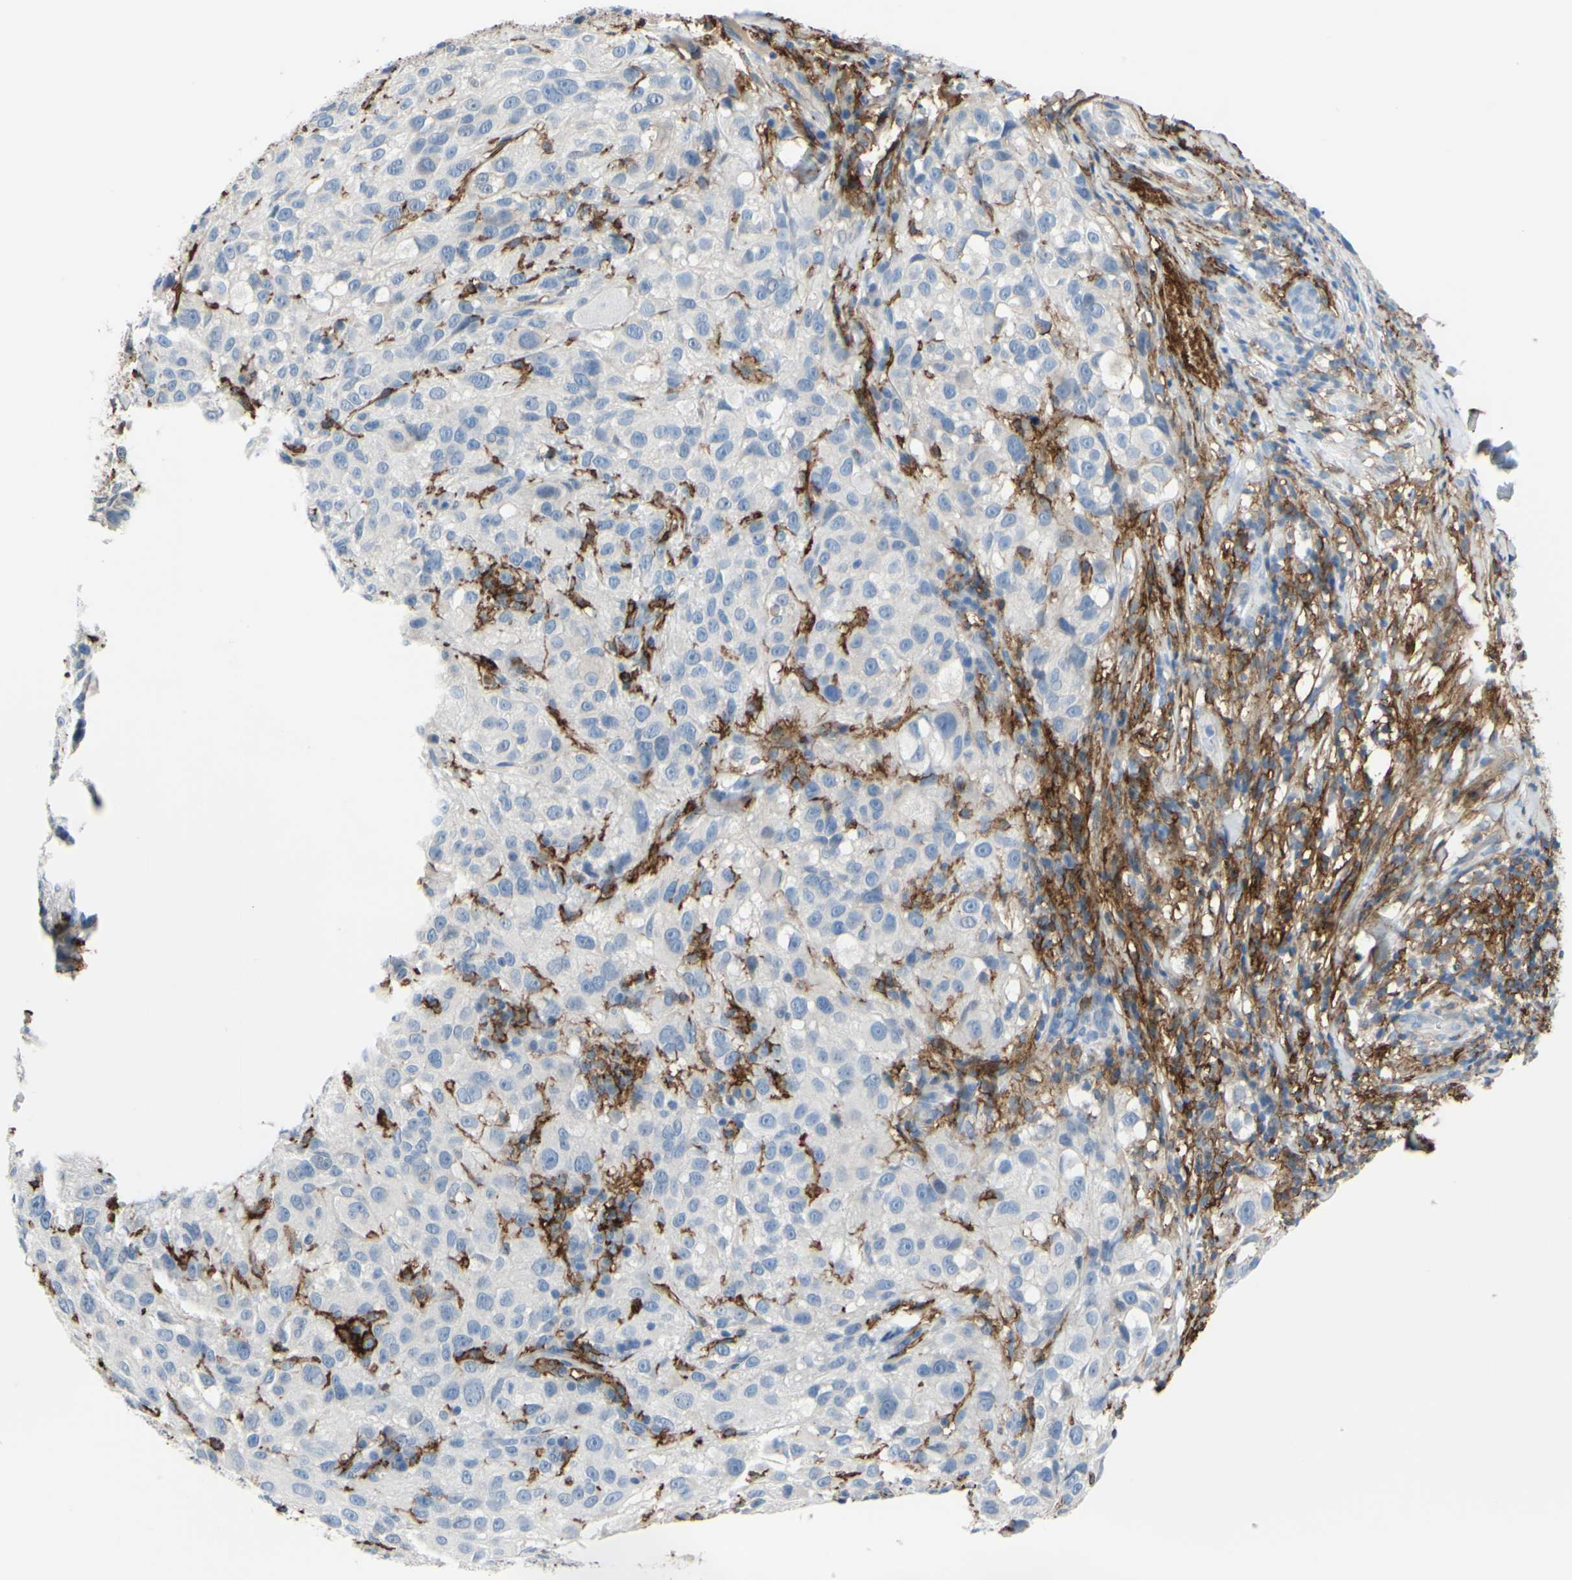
{"staining": {"intensity": "negative", "quantity": "none", "location": "none"}, "tissue": "melanoma", "cell_type": "Tumor cells", "image_type": "cancer", "snomed": [{"axis": "morphology", "description": "Necrosis, NOS"}, {"axis": "morphology", "description": "Malignant melanoma, NOS"}, {"axis": "topography", "description": "Skin"}], "caption": "DAB (3,3'-diaminobenzidine) immunohistochemical staining of melanoma reveals no significant positivity in tumor cells.", "gene": "FCGR2A", "patient": {"sex": "female", "age": 87}}